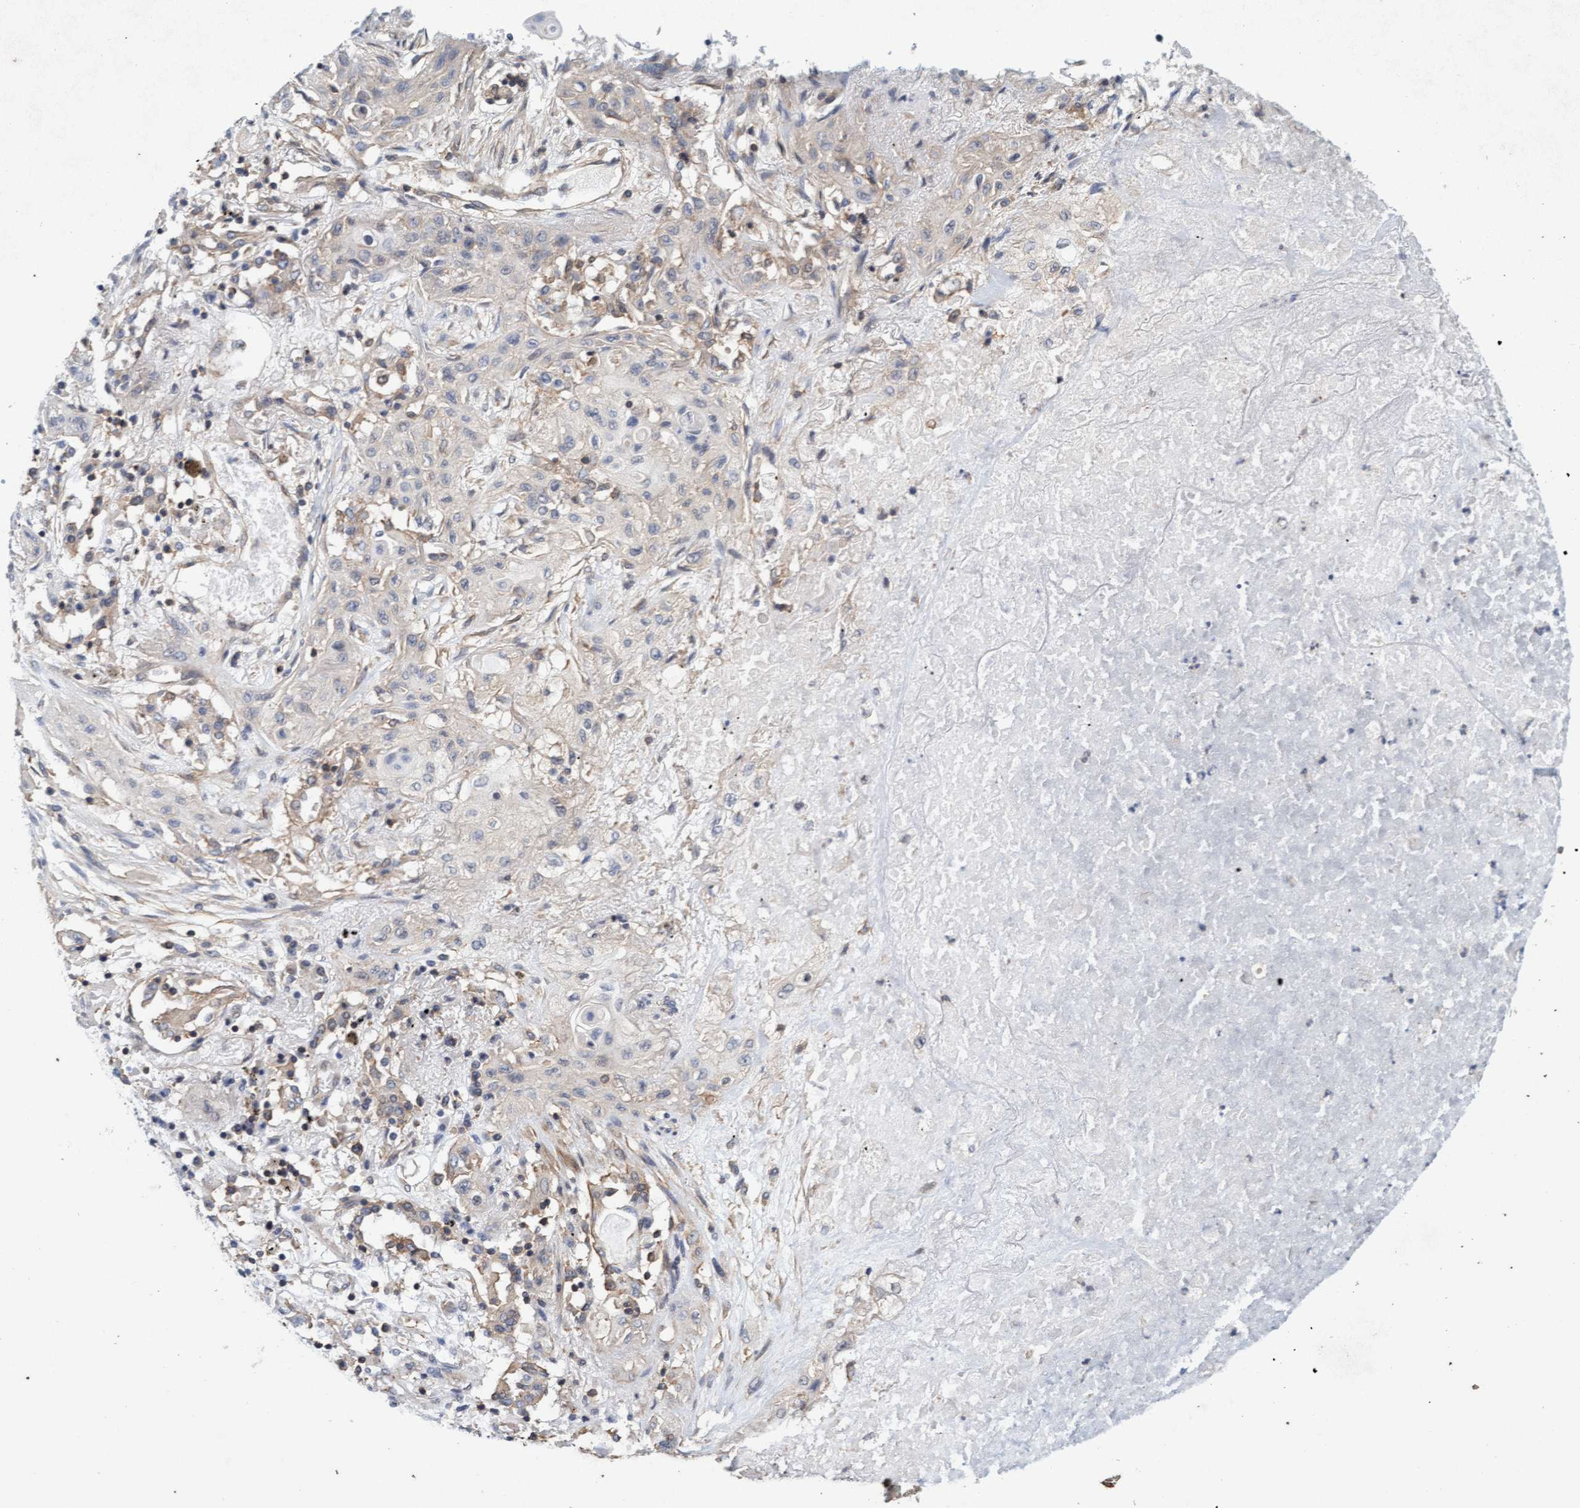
{"staining": {"intensity": "negative", "quantity": "none", "location": "none"}, "tissue": "lung cancer", "cell_type": "Tumor cells", "image_type": "cancer", "snomed": [{"axis": "morphology", "description": "Squamous cell carcinoma, NOS"}, {"axis": "topography", "description": "Lung"}], "caption": "The image reveals no staining of tumor cells in squamous cell carcinoma (lung). (DAB IHC visualized using brightfield microscopy, high magnification).", "gene": "FXR2", "patient": {"sex": "female", "age": 47}}